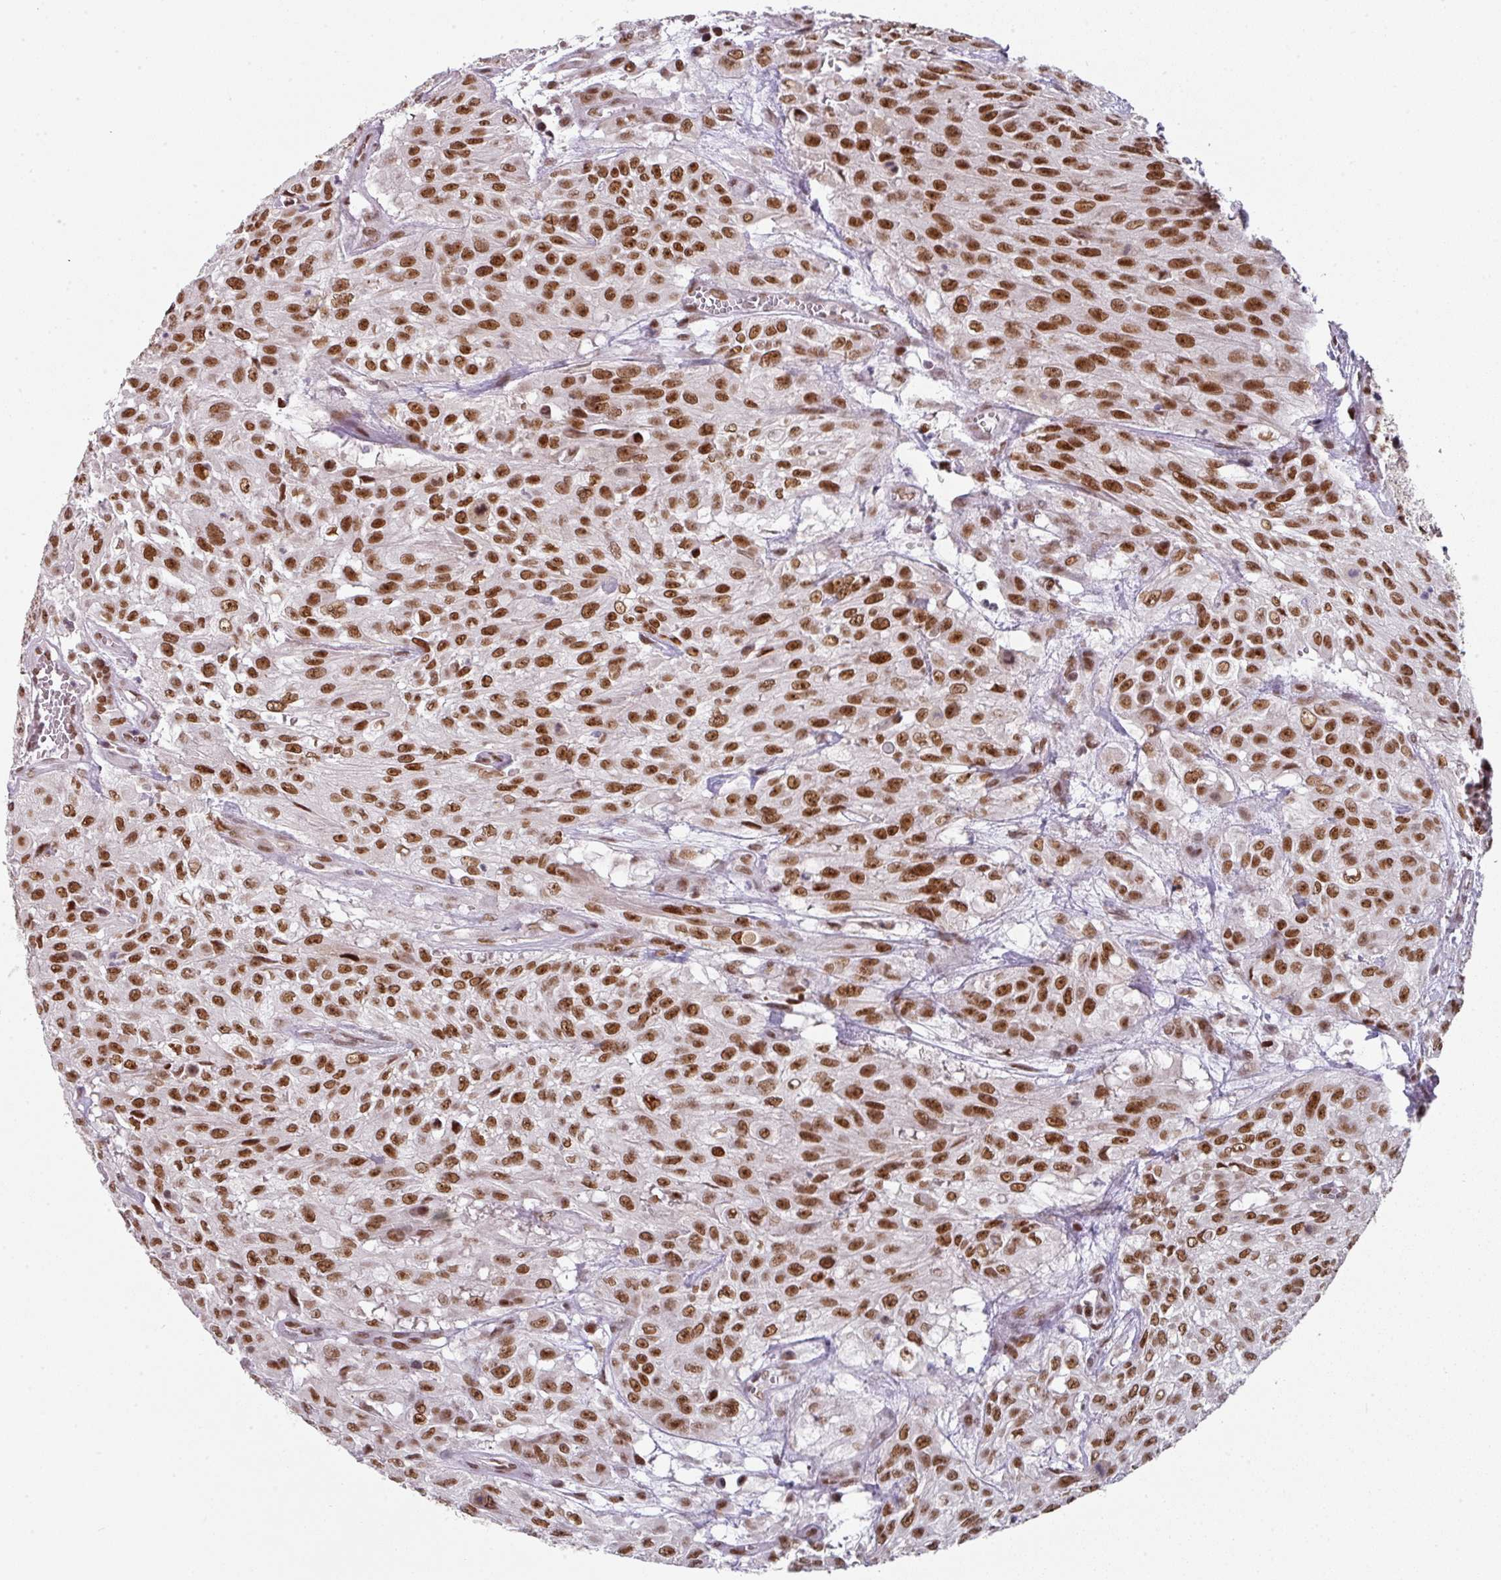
{"staining": {"intensity": "strong", "quantity": ">75%", "location": "nuclear"}, "tissue": "urothelial cancer", "cell_type": "Tumor cells", "image_type": "cancer", "snomed": [{"axis": "morphology", "description": "Urothelial carcinoma, High grade"}, {"axis": "topography", "description": "Urinary bladder"}], "caption": "Human urothelial cancer stained with a brown dye displays strong nuclear positive staining in approximately >75% of tumor cells.", "gene": "RAD50", "patient": {"sex": "male", "age": 57}}